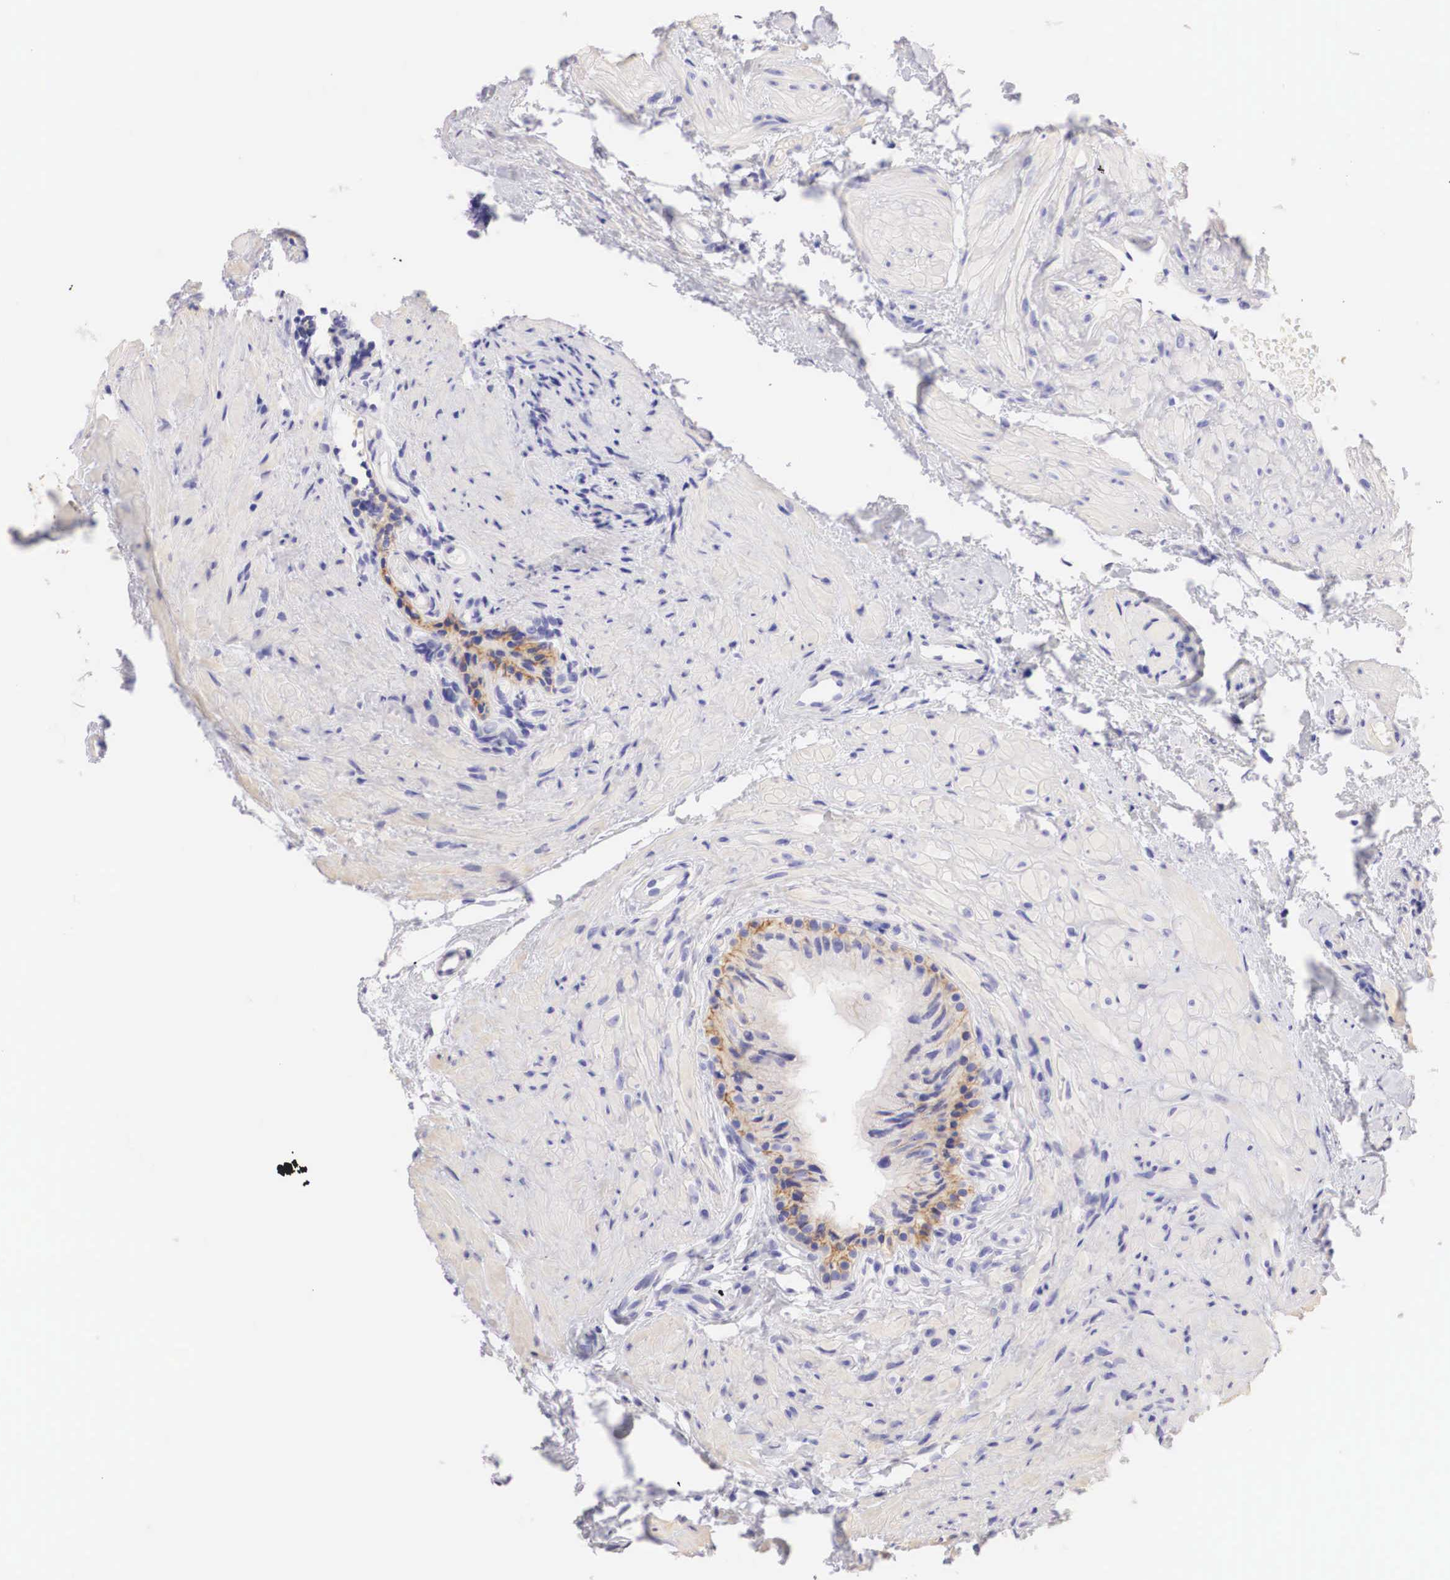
{"staining": {"intensity": "moderate", "quantity": "25%-75%", "location": "cytoplasmic/membranous"}, "tissue": "epididymis", "cell_type": "Glandular cells", "image_type": "normal", "snomed": [{"axis": "morphology", "description": "Normal tissue, NOS"}, {"axis": "topography", "description": "Epididymis"}], "caption": "A brown stain labels moderate cytoplasmic/membranous expression of a protein in glandular cells of normal human epididymis. (Stains: DAB (3,3'-diaminobenzidine) in brown, nuclei in blue, Microscopy: brightfield microscopy at high magnification).", "gene": "ERBB2", "patient": {"sex": "male", "age": 74}}